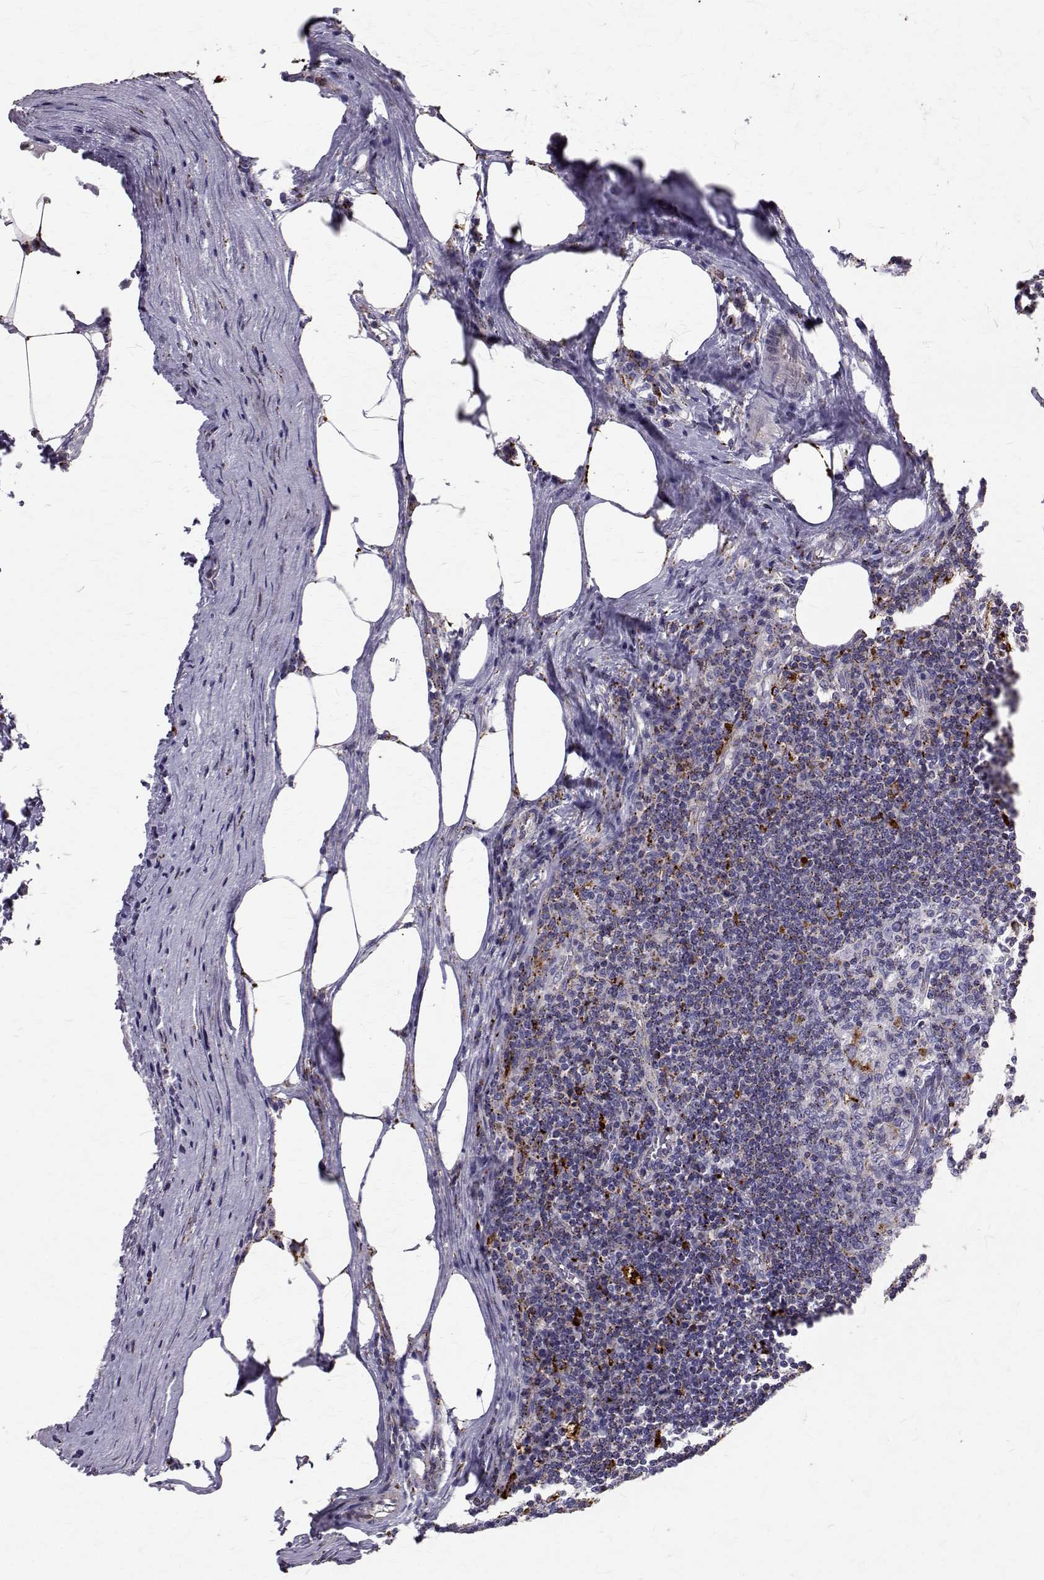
{"staining": {"intensity": "moderate", "quantity": "<25%", "location": "cytoplasmic/membranous"}, "tissue": "lymph node", "cell_type": "Germinal center cells", "image_type": "normal", "snomed": [{"axis": "morphology", "description": "Normal tissue, NOS"}, {"axis": "topography", "description": "Lymph node"}], "caption": "The histopathology image demonstrates immunohistochemical staining of benign lymph node. There is moderate cytoplasmic/membranous positivity is seen in about <25% of germinal center cells. The staining is performed using DAB brown chromogen to label protein expression. The nuclei are counter-stained blue using hematoxylin.", "gene": "TPP1", "patient": {"sex": "male", "age": 67}}